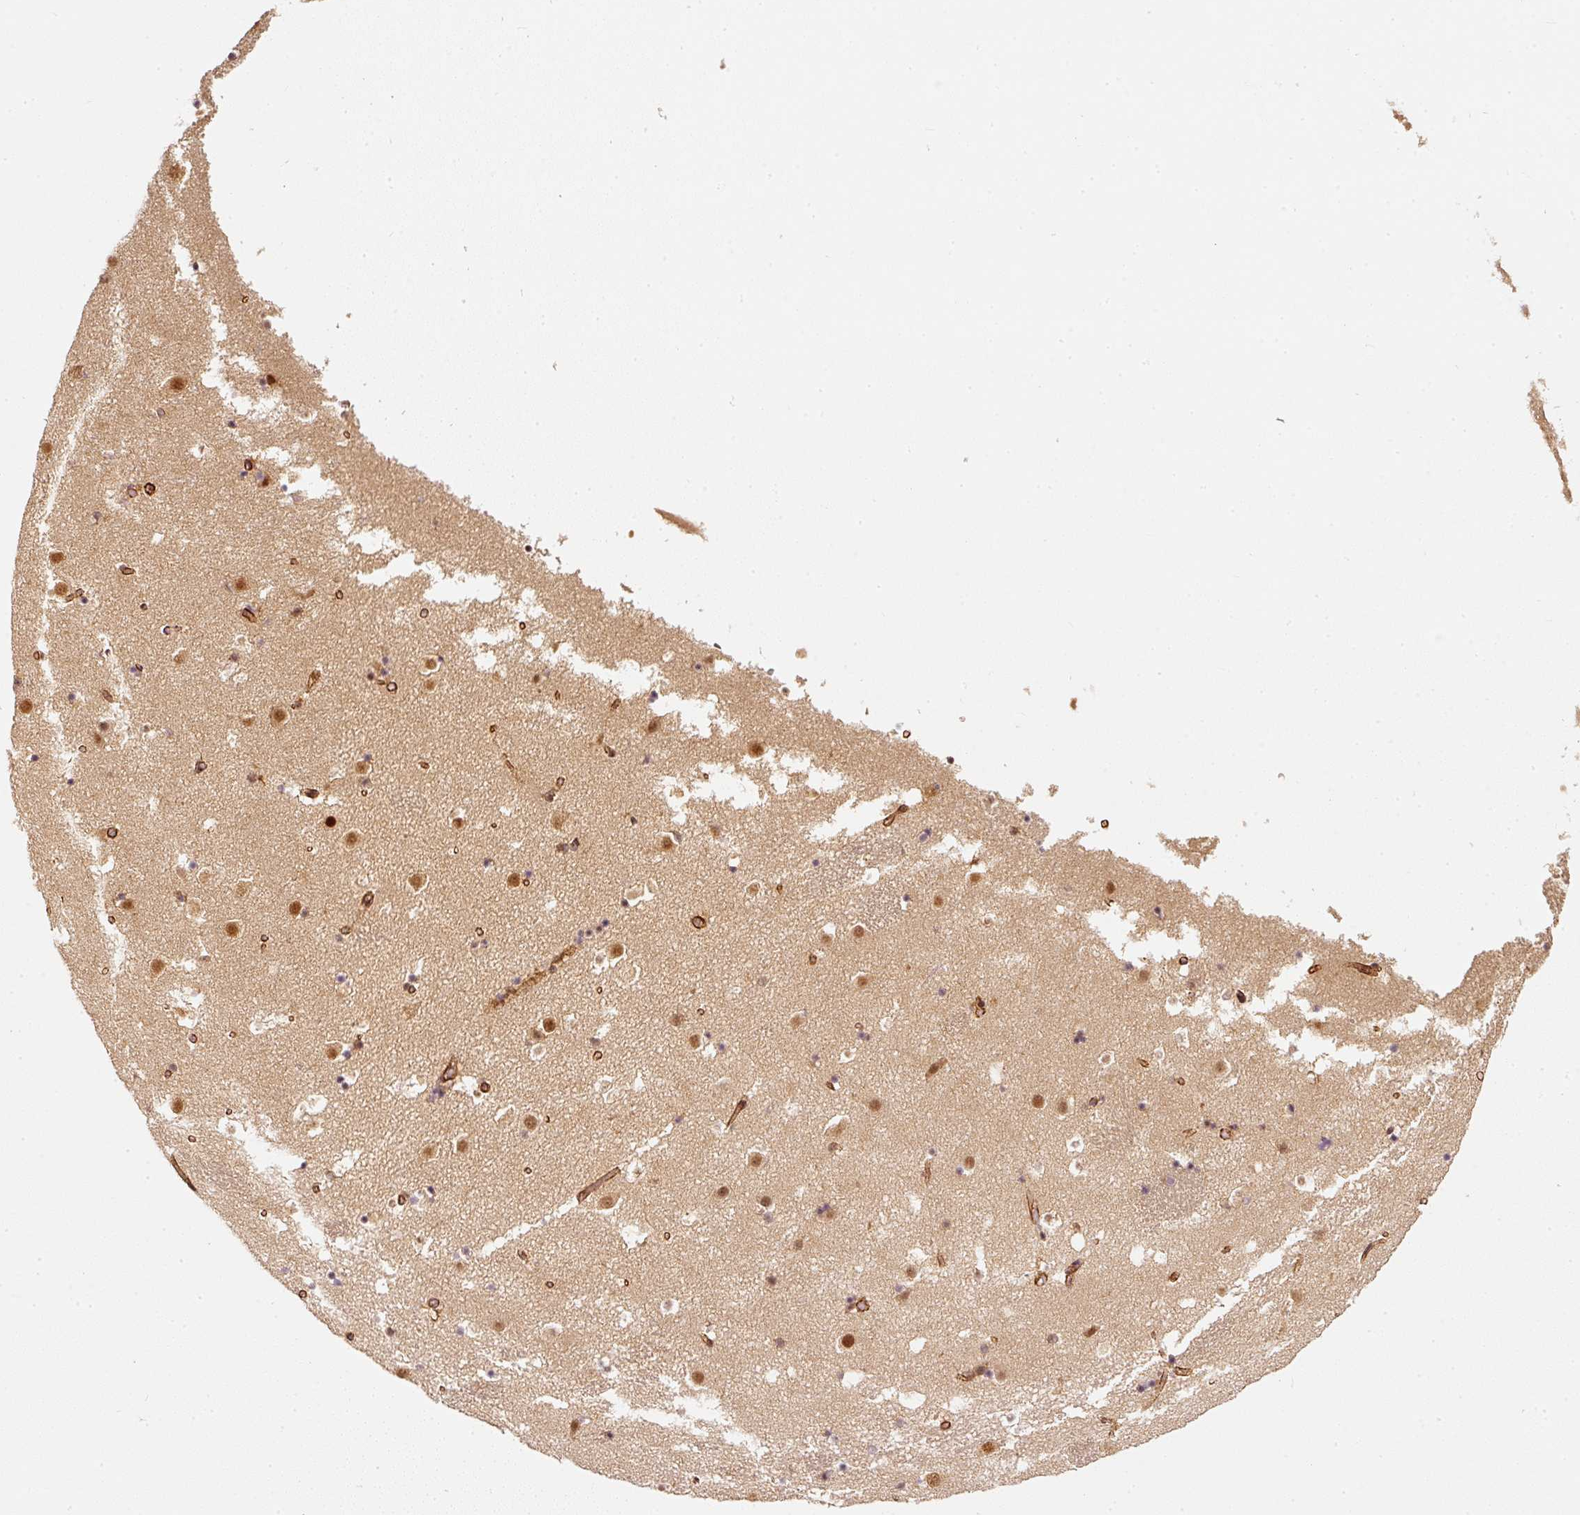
{"staining": {"intensity": "moderate", "quantity": ">75%", "location": "nuclear"}, "tissue": "caudate", "cell_type": "Glial cells", "image_type": "normal", "snomed": [{"axis": "morphology", "description": "Normal tissue, NOS"}, {"axis": "topography", "description": "Lateral ventricle wall"}], "caption": "IHC (DAB) staining of normal human caudate reveals moderate nuclear protein expression in approximately >75% of glial cells.", "gene": "PSMD1", "patient": {"sex": "male", "age": 25}}